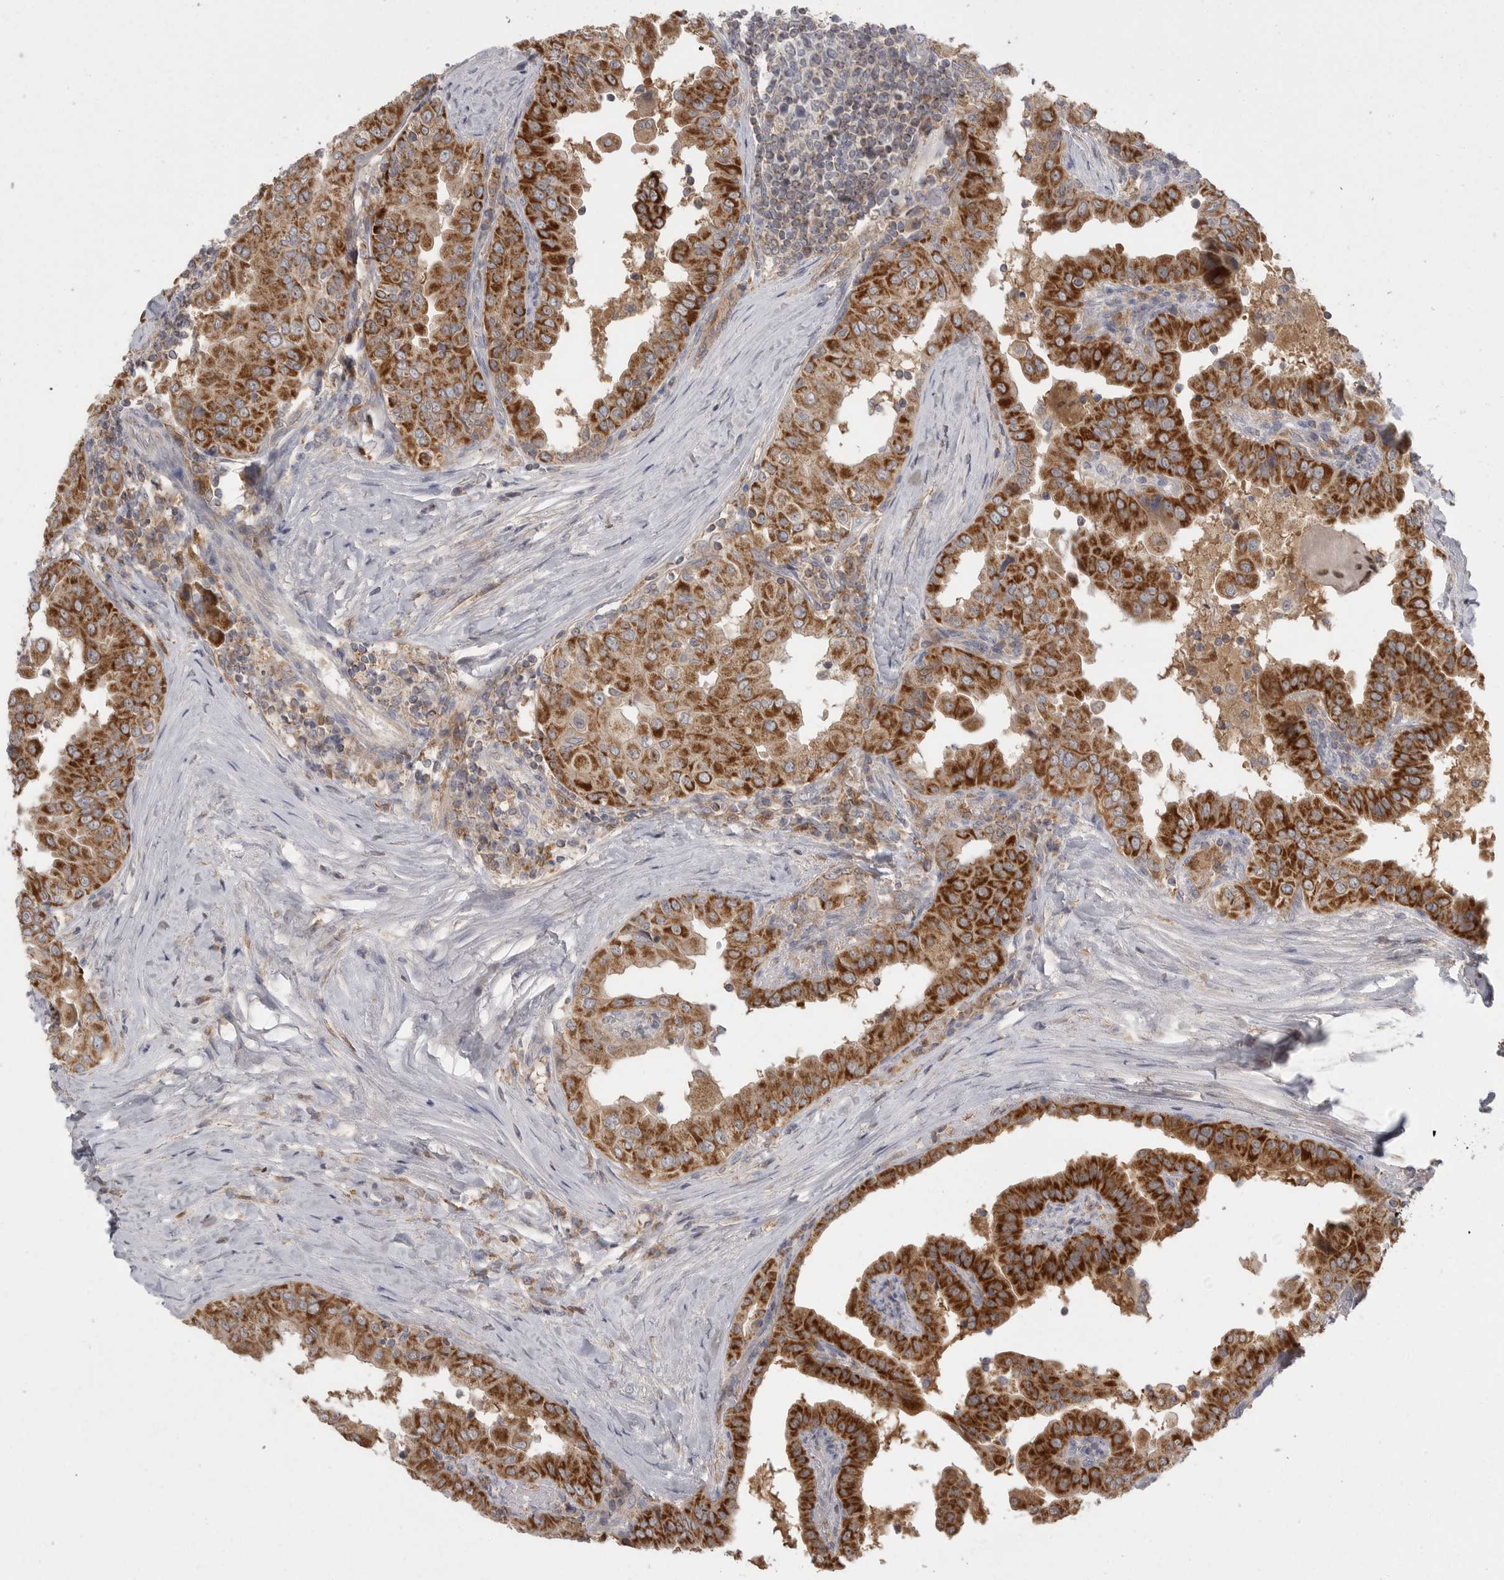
{"staining": {"intensity": "strong", "quantity": ">75%", "location": "cytoplasmic/membranous"}, "tissue": "thyroid cancer", "cell_type": "Tumor cells", "image_type": "cancer", "snomed": [{"axis": "morphology", "description": "Papillary adenocarcinoma, NOS"}, {"axis": "topography", "description": "Thyroid gland"}], "caption": "The image shows a brown stain indicating the presence of a protein in the cytoplasmic/membranous of tumor cells in thyroid cancer. The staining was performed using DAB (3,3'-diaminobenzidine), with brown indicating positive protein expression. Nuclei are stained blue with hematoxylin.", "gene": "KYAT3", "patient": {"sex": "male", "age": 33}}